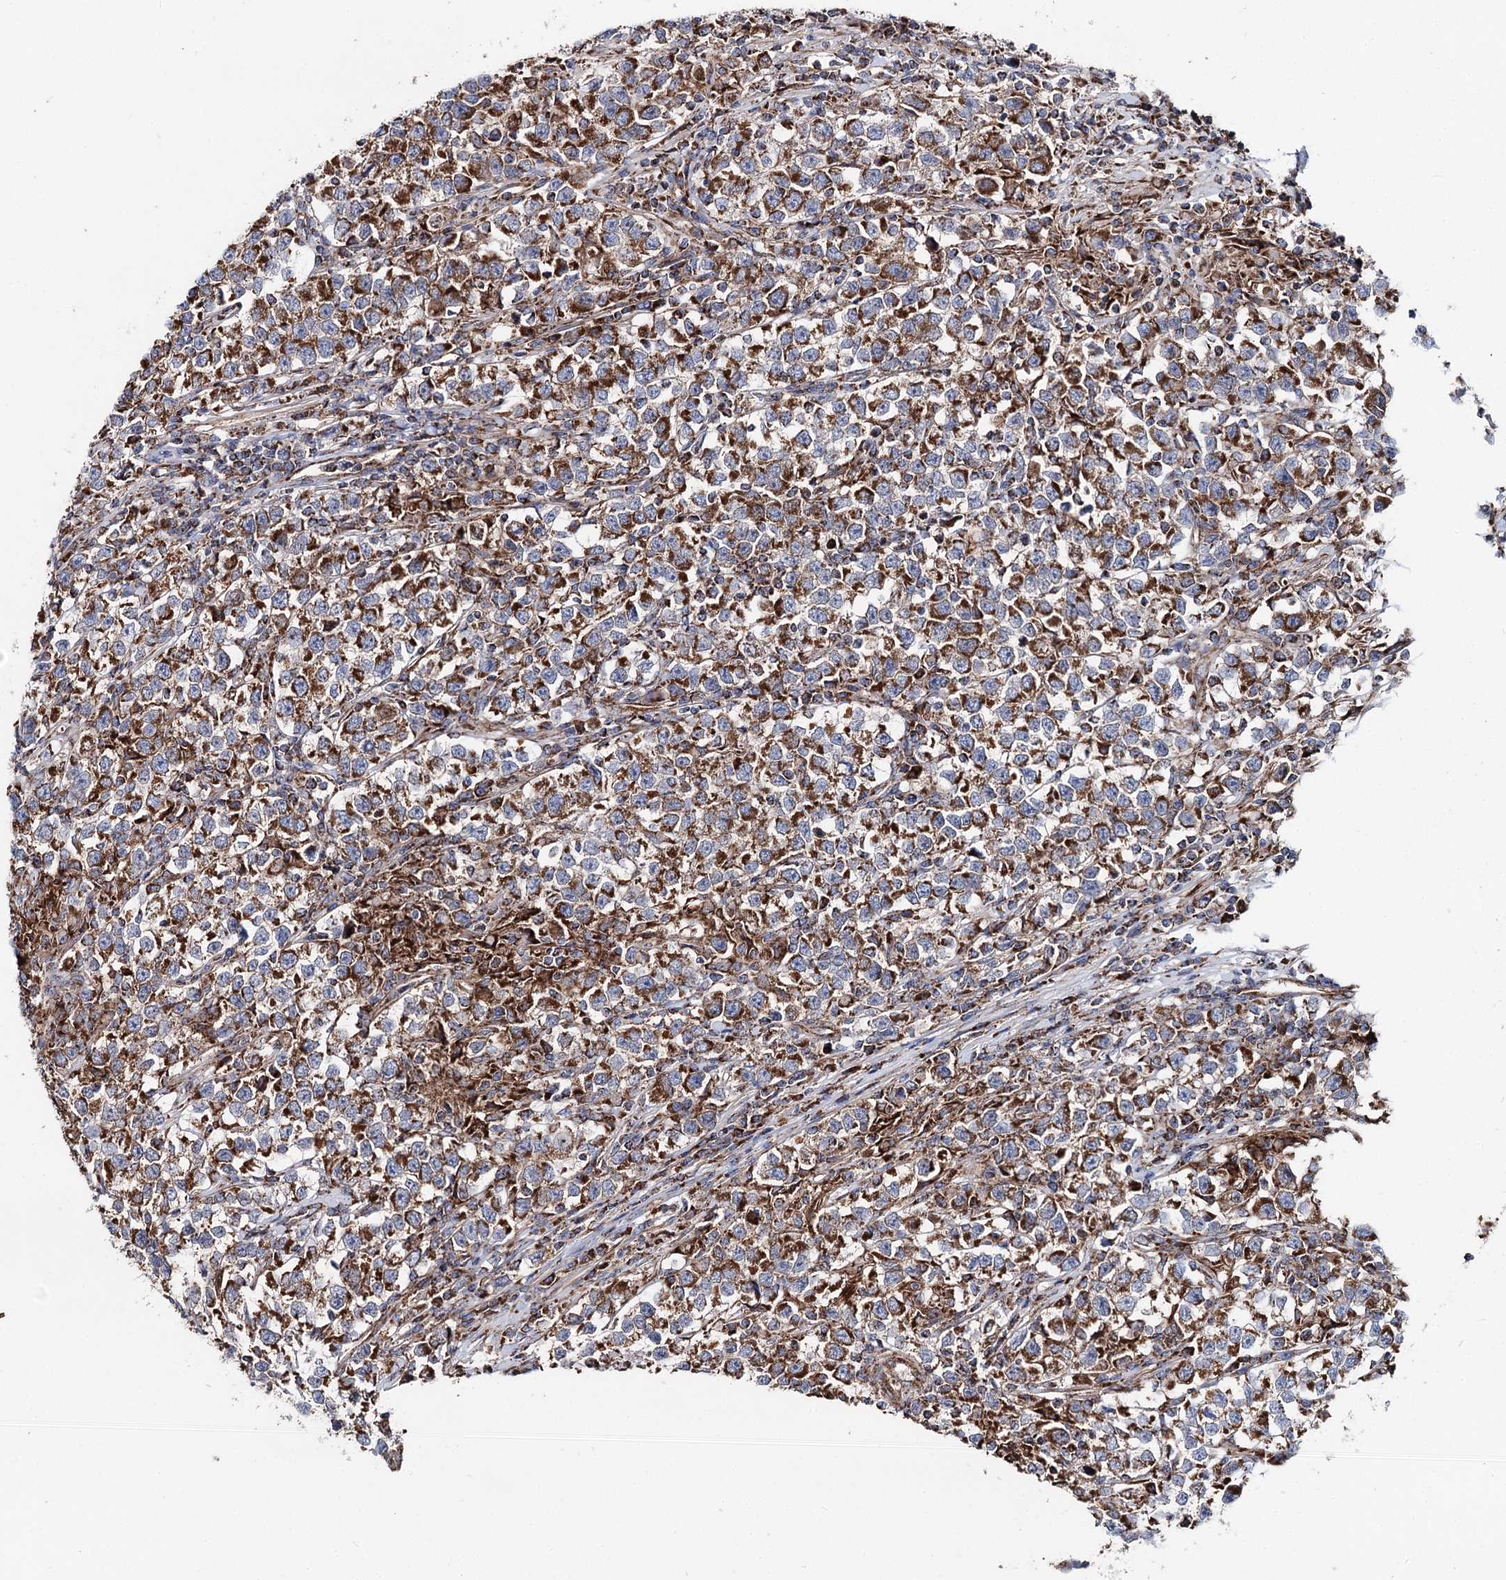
{"staining": {"intensity": "strong", "quantity": "25%-75%", "location": "cytoplasmic/membranous"}, "tissue": "testis cancer", "cell_type": "Tumor cells", "image_type": "cancer", "snomed": [{"axis": "morphology", "description": "Normal tissue, NOS"}, {"axis": "morphology", "description": "Seminoma, NOS"}, {"axis": "topography", "description": "Testis"}], "caption": "A high-resolution histopathology image shows immunohistochemistry staining of seminoma (testis), which exhibits strong cytoplasmic/membranous expression in about 25%-75% of tumor cells.", "gene": "MSANTD2", "patient": {"sex": "male", "age": 43}}